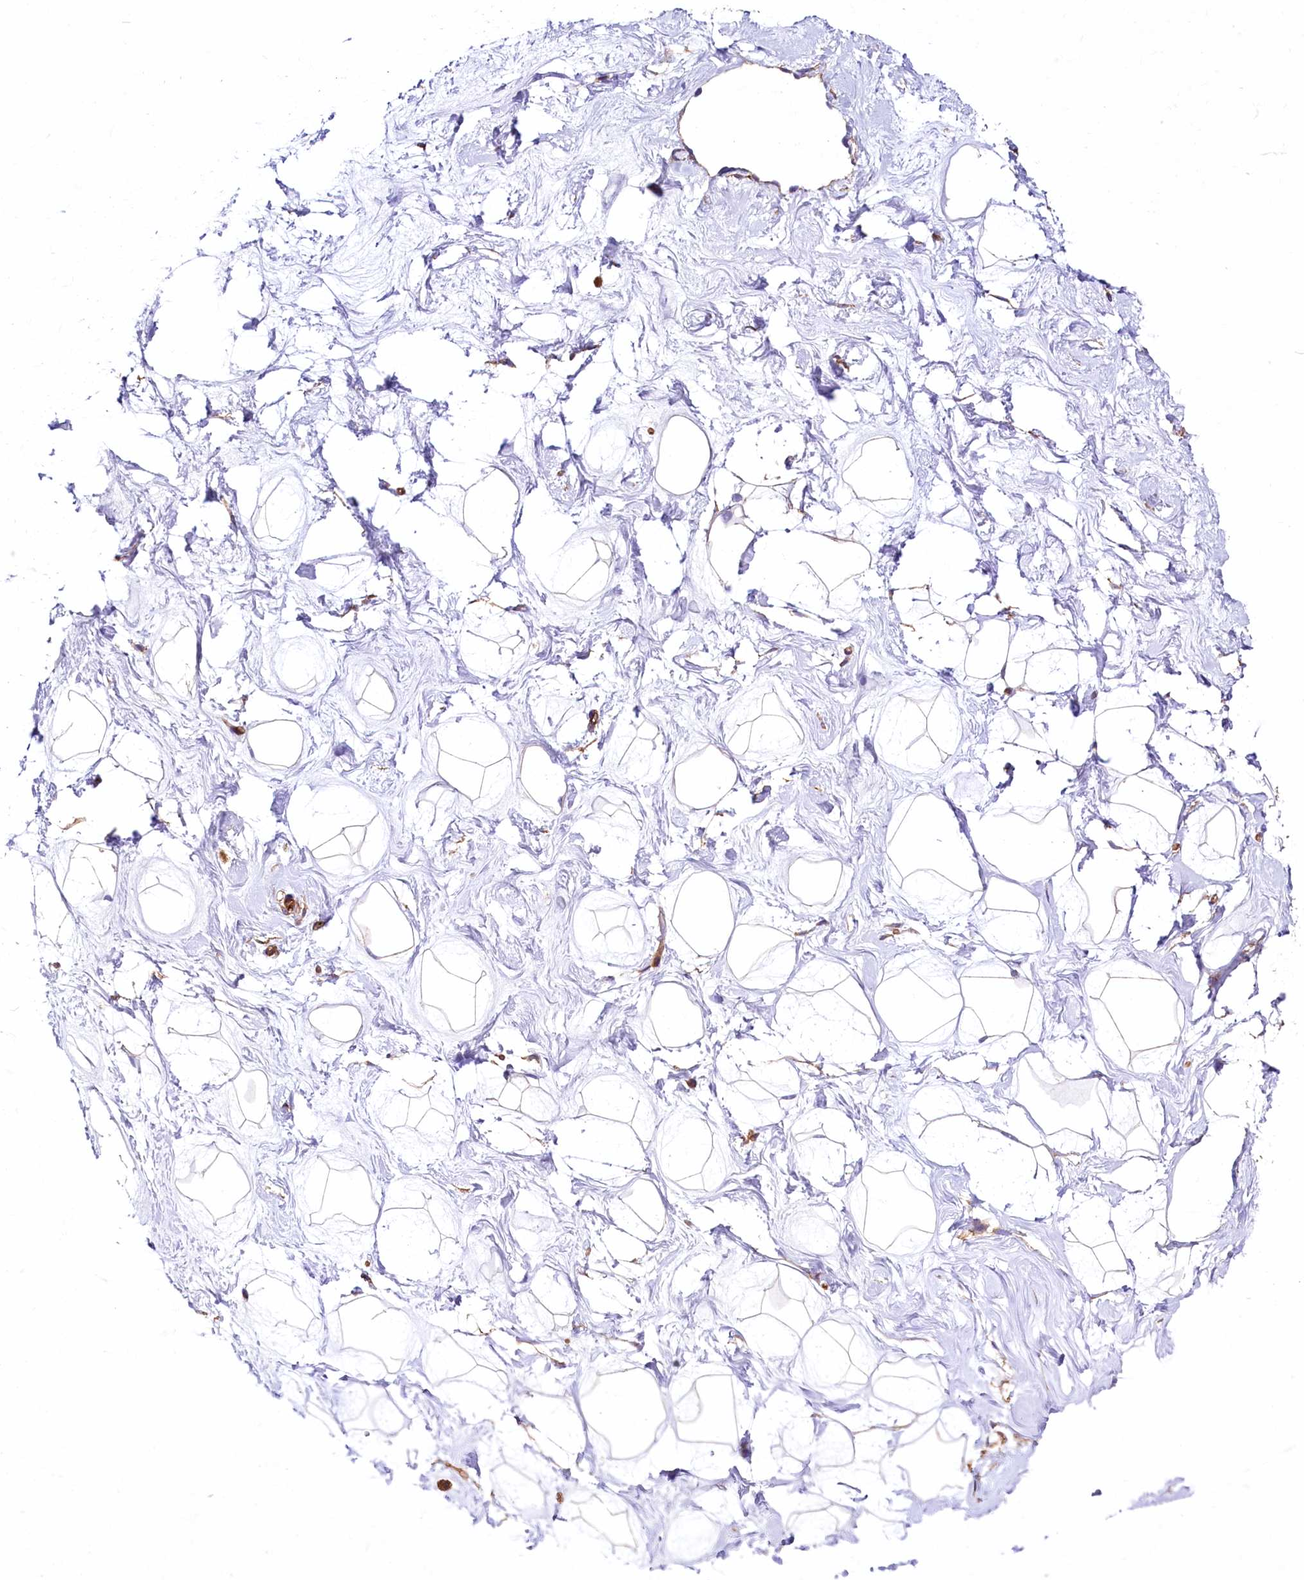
{"staining": {"intensity": "negative", "quantity": "none", "location": "none"}, "tissue": "breast", "cell_type": "Adipocytes", "image_type": "normal", "snomed": [{"axis": "morphology", "description": "Normal tissue, NOS"}, {"axis": "morphology", "description": "Adenoma, NOS"}, {"axis": "topography", "description": "Breast"}], "caption": "High power microscopy histopathology image of an IHC histopathology image of benign breast, revealing no significant staining in adipocytes.", "gene": "ATP2B4", "patient": {"sex": "female", "age": 23}}